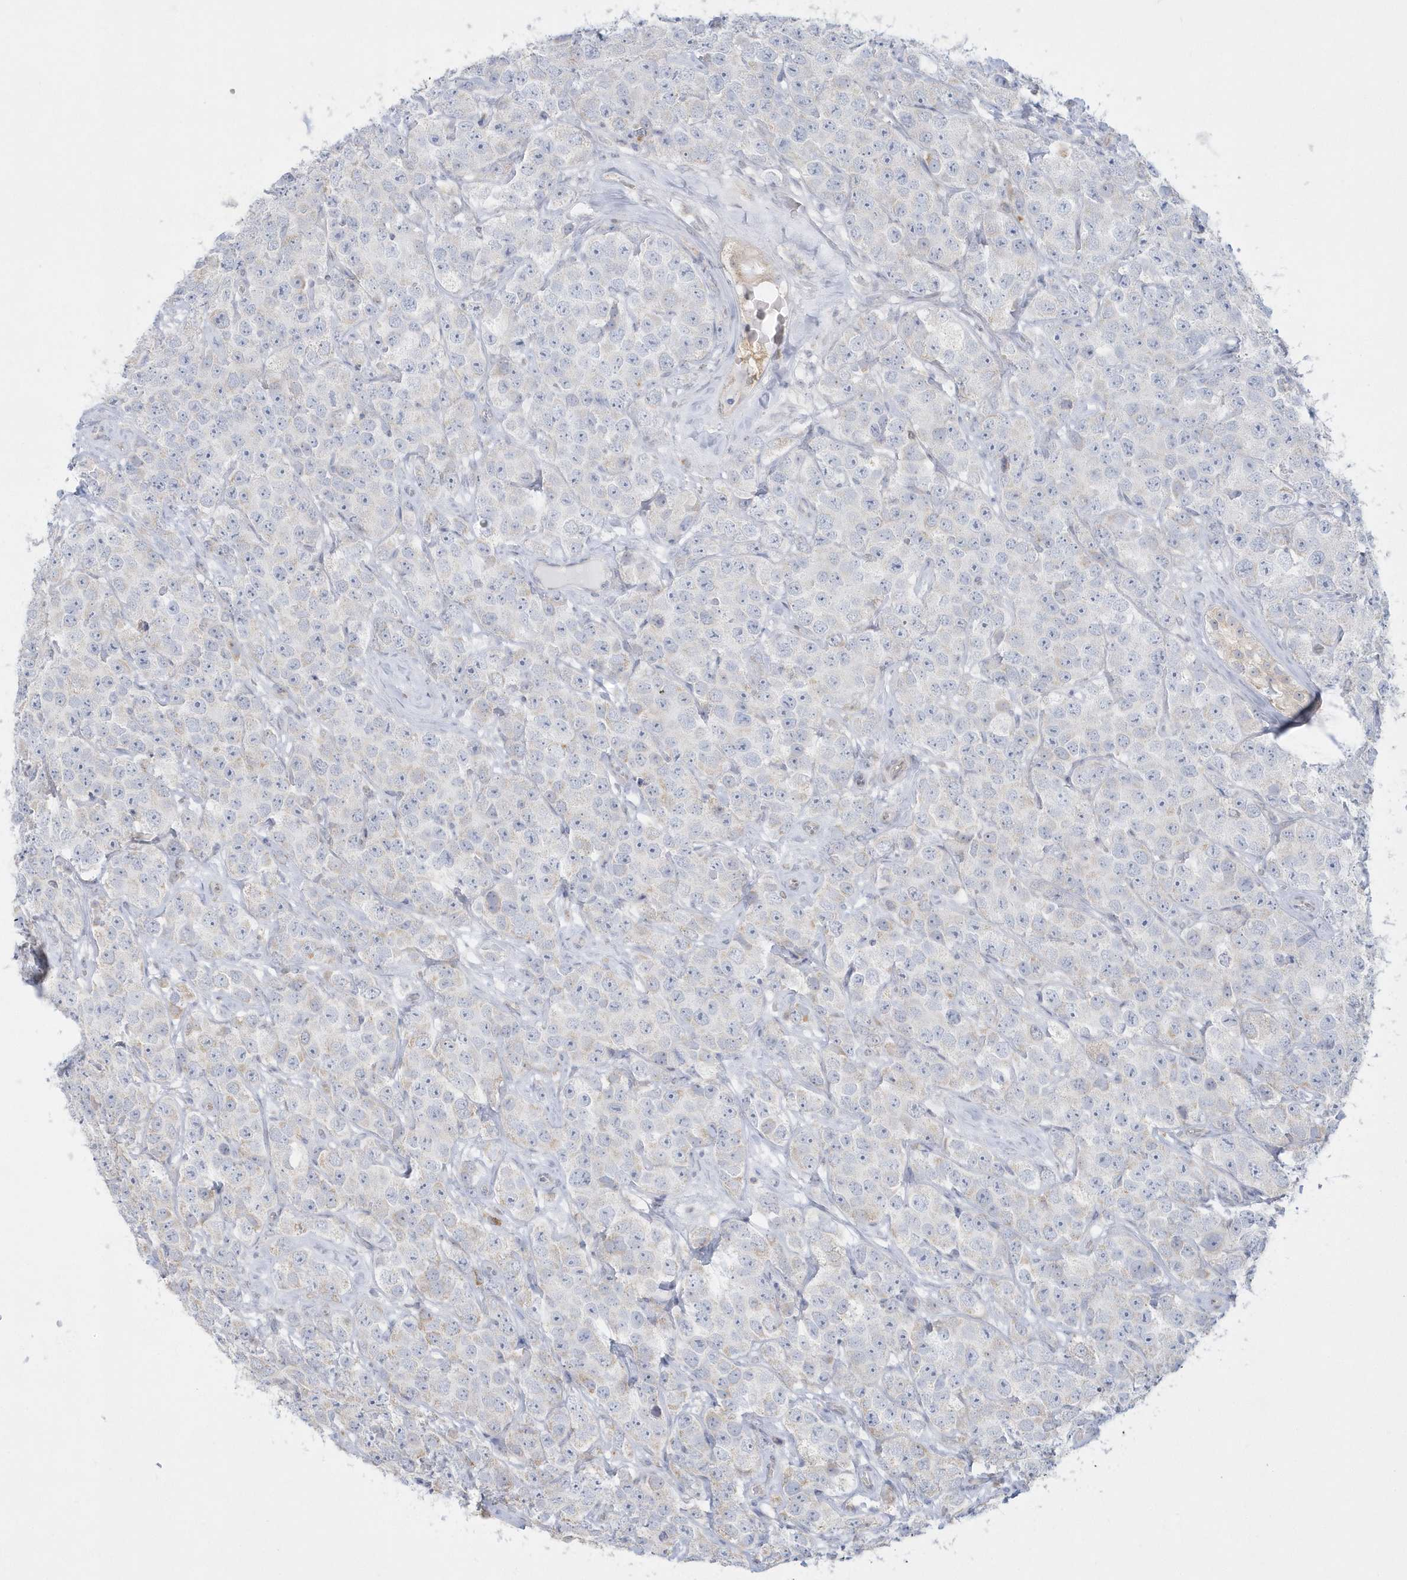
{"staining": {"intensity": "negative", "quantity": "none", "location": "none"}, "tissue": "testis cancer", "cell_type": "Tumor cells", "image_type": "cancer", "snomed": [{"axis": "morphology", "description": "Seminoma, NOS"}, {"axis": "topography", "description": "Testis"}], "caption": "Micrograph shows no protein expression in tumor cells of testis cancer tissue.", "gene": "PCBD1", "patient": {"sex": "male", "age": 28}}